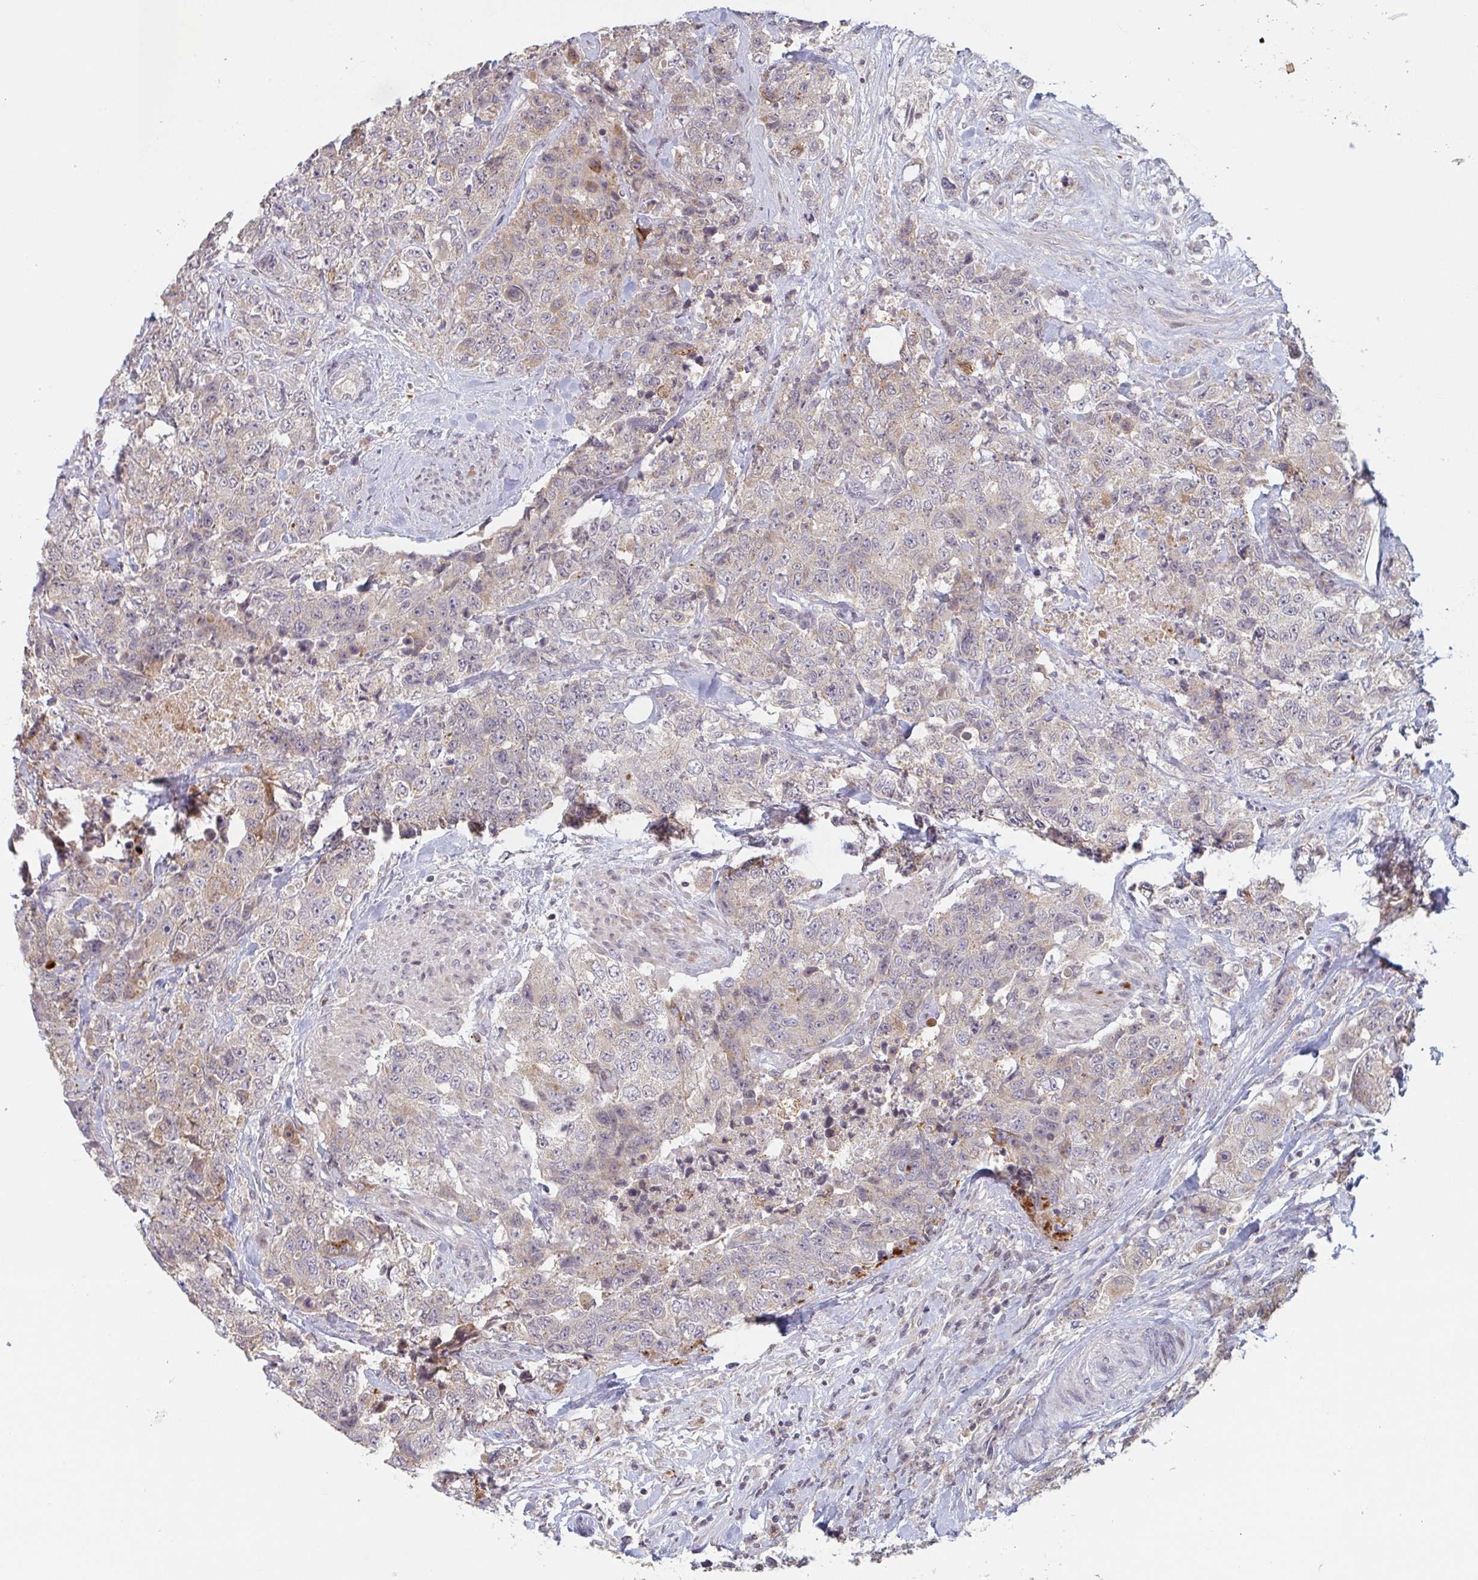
{"staining": {"intensity": "weak", "quantity": "<25%", "location": "cytoplasmic/membranous"}, "tissue": "urothelial cancer", "cell_type": "Tumor cells", "image_type": "cancer", "snomed": [{"axis": "morphology", "description": "Urothelial carcinoma, High grade"}, {"axis": "topography", "description": "Urinary bladder"}], "caption": "There is no significant expression in tumor cells of urothelial cancer.", "gene": "DCST1", "patient": {"sex": "female", "age": 78}}